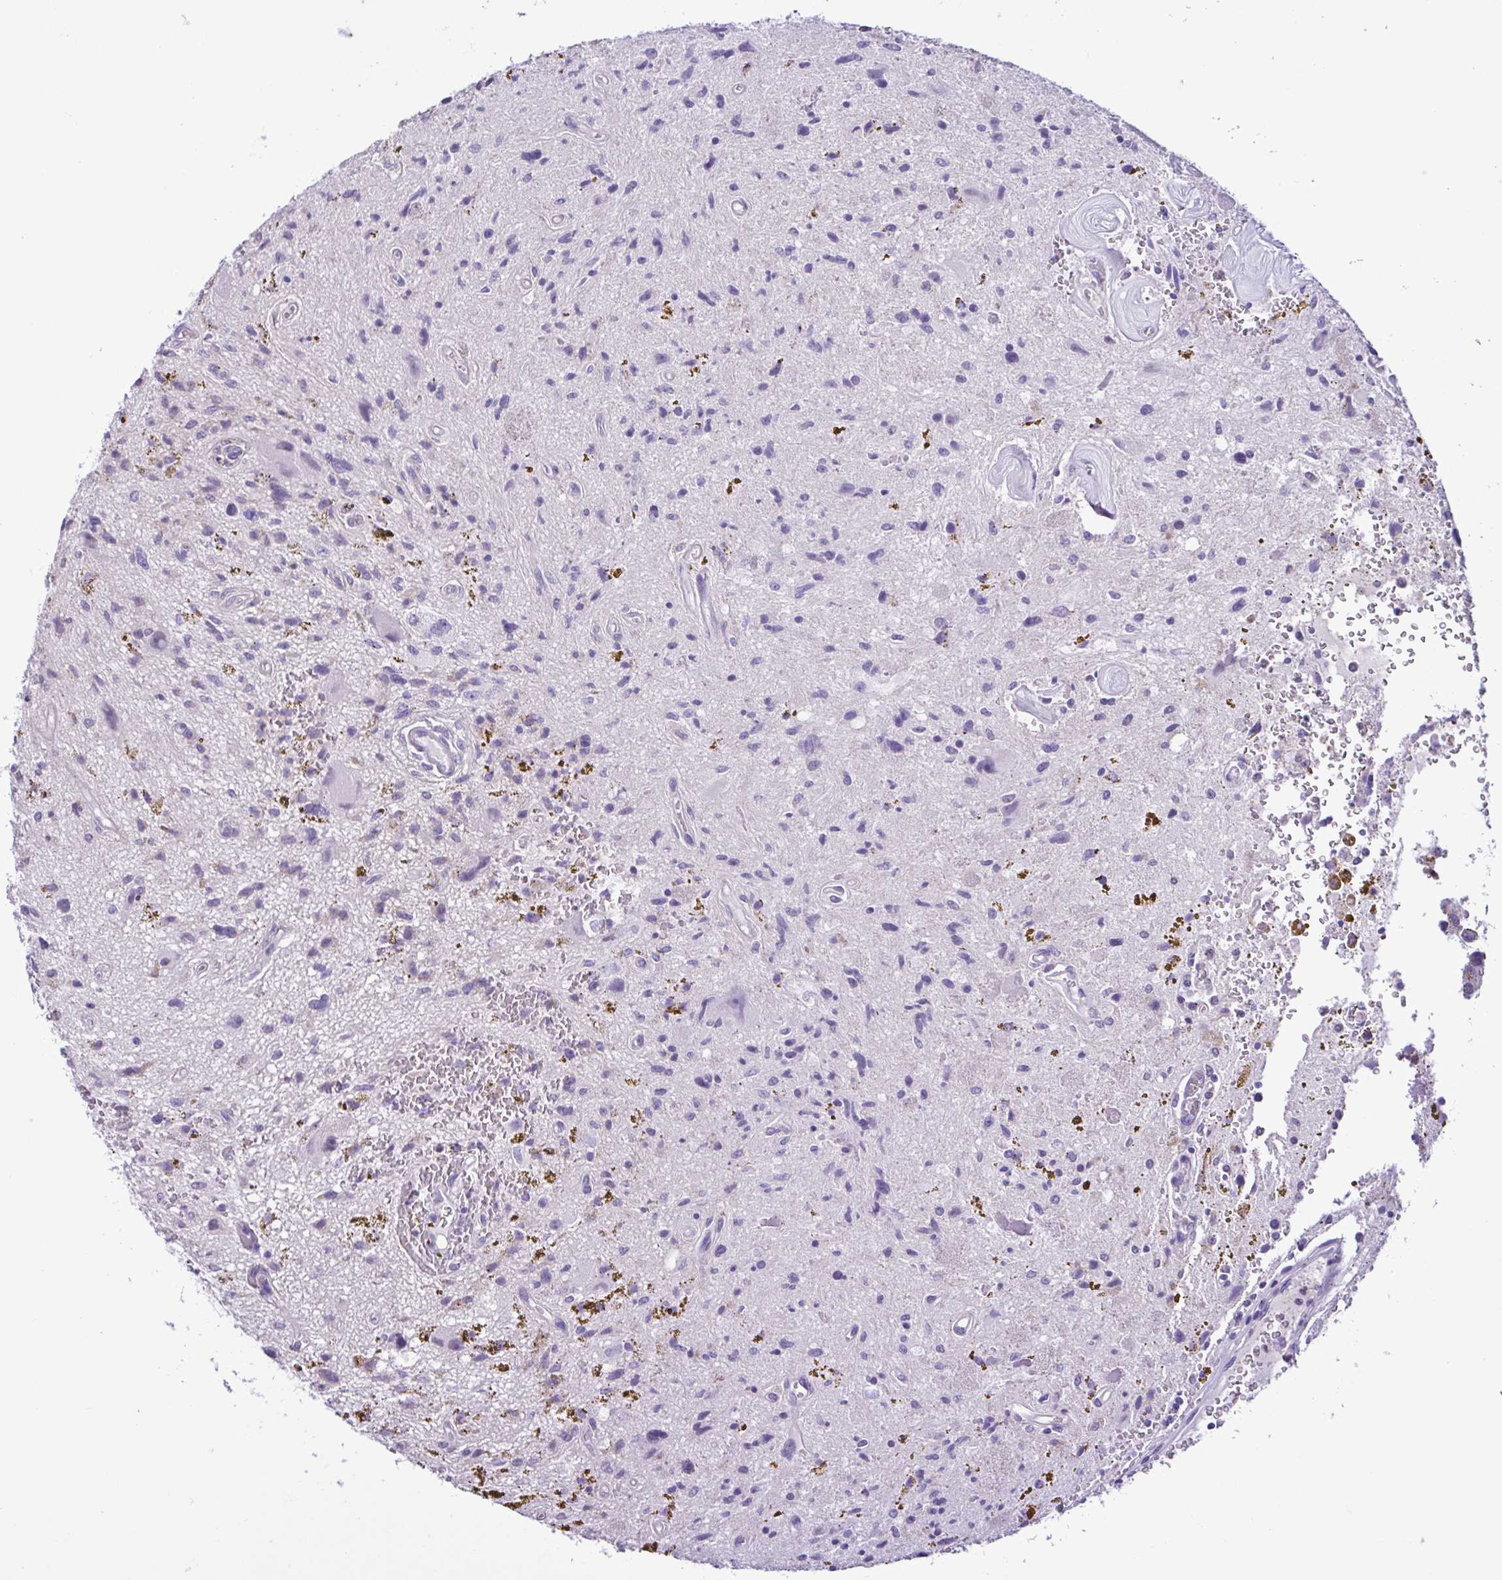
{"staining": {"intensity": "negative", "quantity": "none", "location": "none"}, "tissue": "glioma", "cell_type": "Tumor cells", "image_type": "cancer", "snomed": [{"axis": "morphology", "description": "Glioma, malignant, Low grade"}, {"axis": "topography", "description": "Cerebellum"}], "caption": "The immunohistochemistry image has no significant positivity in tumor cells of low-grade glioma (malignant) tissue.", "gene": "CBY2", "patient": {"sex": "female", "age": 14}}